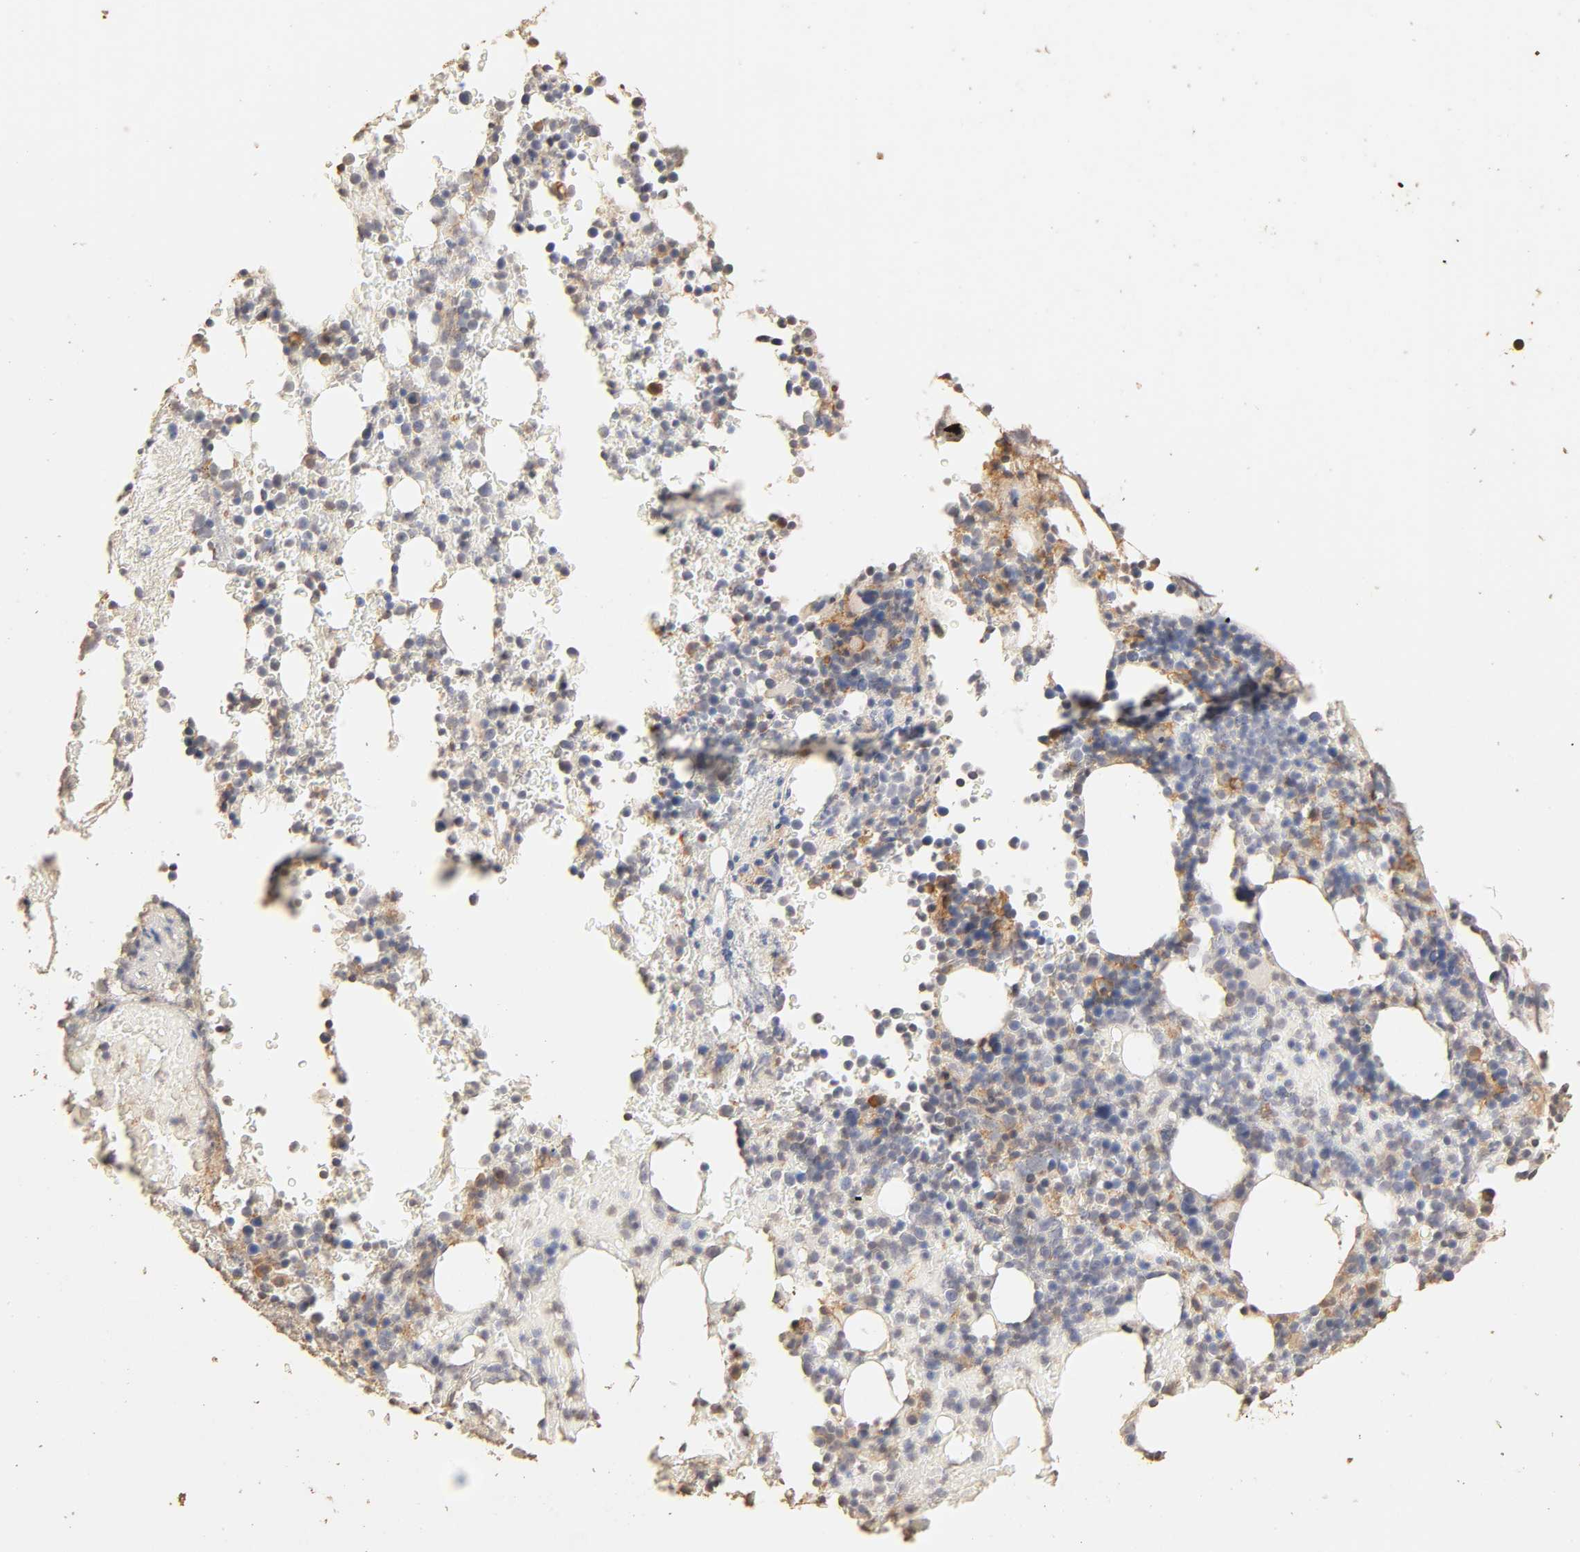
{"staining": {"intensity": "moderate", "quantity": "<25%", "location": "cytoplasmic/membranous"}, "tissue": "bone marrow", "cell_type": "Hematopoietic cells", "image_type": "normal", "snomed": [{"axis": "morphology", "description": "Normal tissue, NOS"}, {"axis": "topography", "description": "Bone marrow"}], "caption": "Protein staining by immunohistochemistry displays moderate cytoplasmic/membranous staining in about <25% of hematopoietic cells in normal bone marrow. (Brightfield microscopy of DAB IHC at high magnification).", "gene": "VSIG4", "patient": {"sex": "female", "age": 66}}